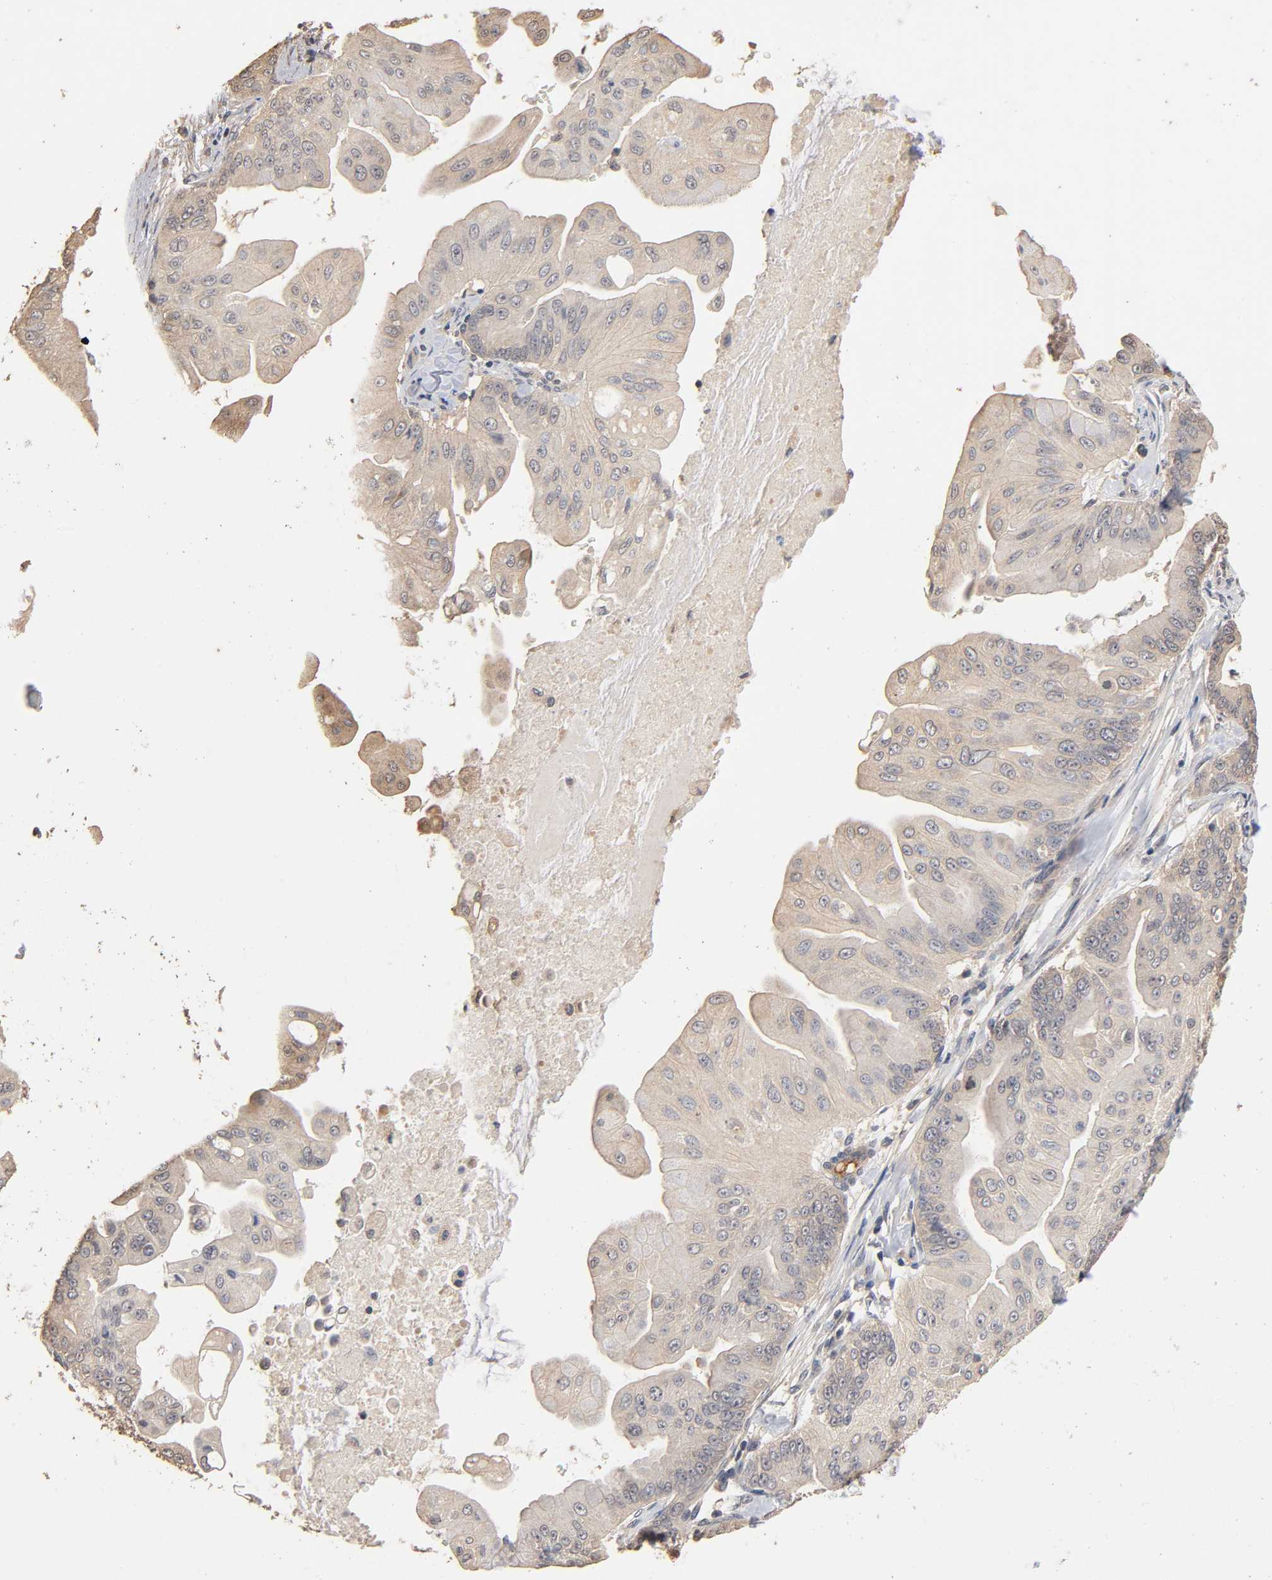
{"staining": {"intensity": "weak", "quantity": "25%-75%", "location": "cytoplasmic/membranous"}, "tissue": "pancreatic cancer", "cell_type": "Tumor cells", "image_type": "cancer", "snomed": [{"axis": "morphology", "description": "Adenocarcinoma, NOS"}, {"axis": "topography", "description": "Pancreas"}], "caption": "High-magnification brightfield microscopy of pancreatic adenocarcinoma stained with DAB (3,3'-diaminobenzidine) (brown) and counterstained with hematoxylin (blue). tumor cells exhibit weak cytoplasmic/membranous staining is appreciated in approximately25%-75% of cells. (DAB IHC, brown staining for protein, blue staining for nuclei).", "gene": "ARHGEF7", "patient": {"sex": "female", "age": 75}}